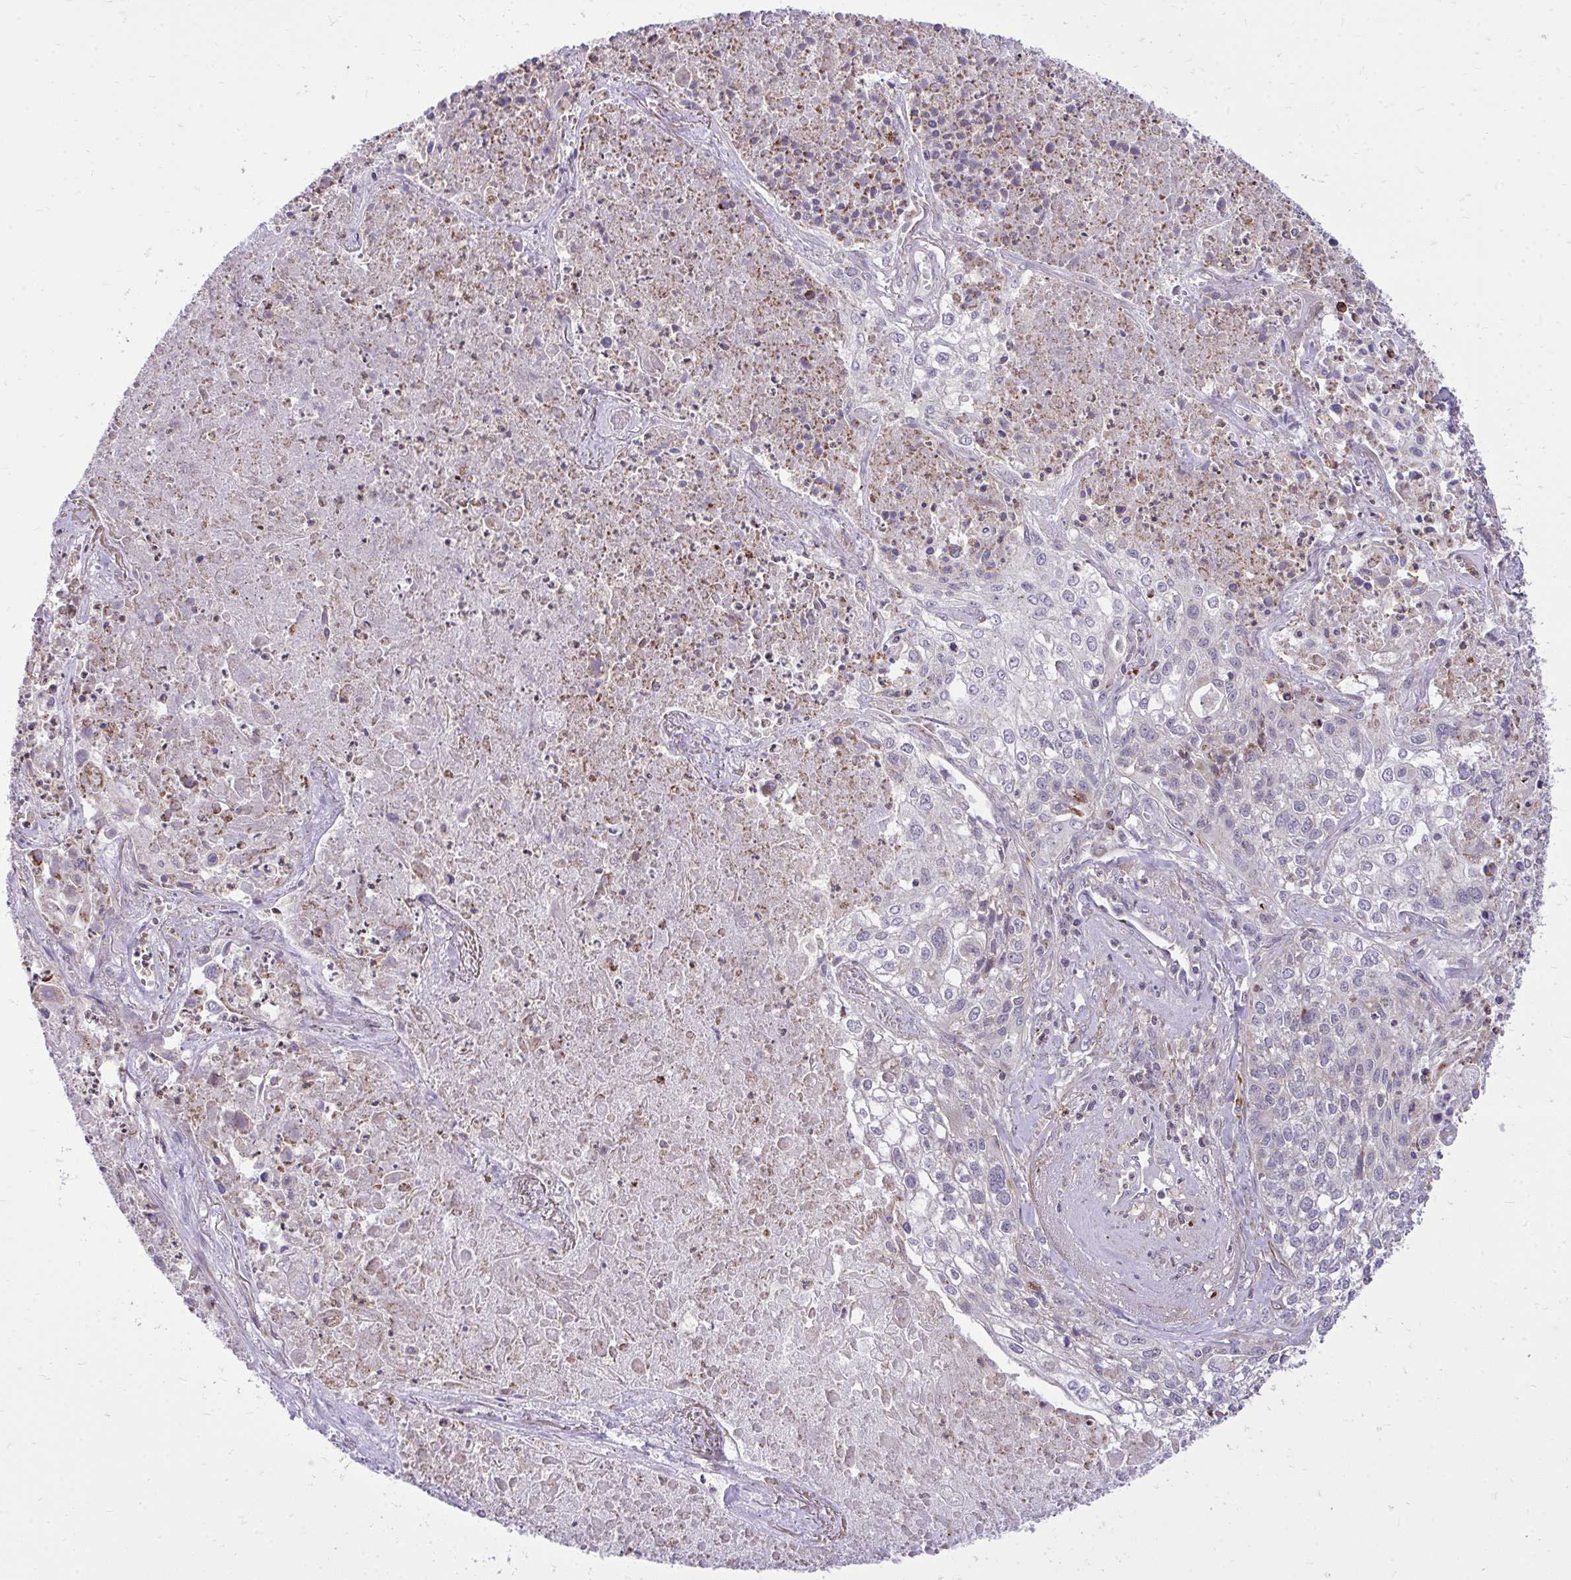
{"staining": {"intensity": "negative", "quantity": "none", "location": "none"}, "tissue": "lung cancer", "cell_type": "Tumor cells", "image_type": "cancer", "snomed": [{"axis": "morphology", "description": "Squamous cell carcinoma, NOS"}, {"axis": "topography", "description": "Lung"}], "caption": "Immunohistochemistry (IHC) photomicrograph of neoplastic tissue: lung cancer stained with DAB displays no significant protein expression in tumor cells. (Brightfield microscopy of DAB IHC at high magnification).", "gene": "SLC7A5", "patient": {"sex": "male", "age": 74}}